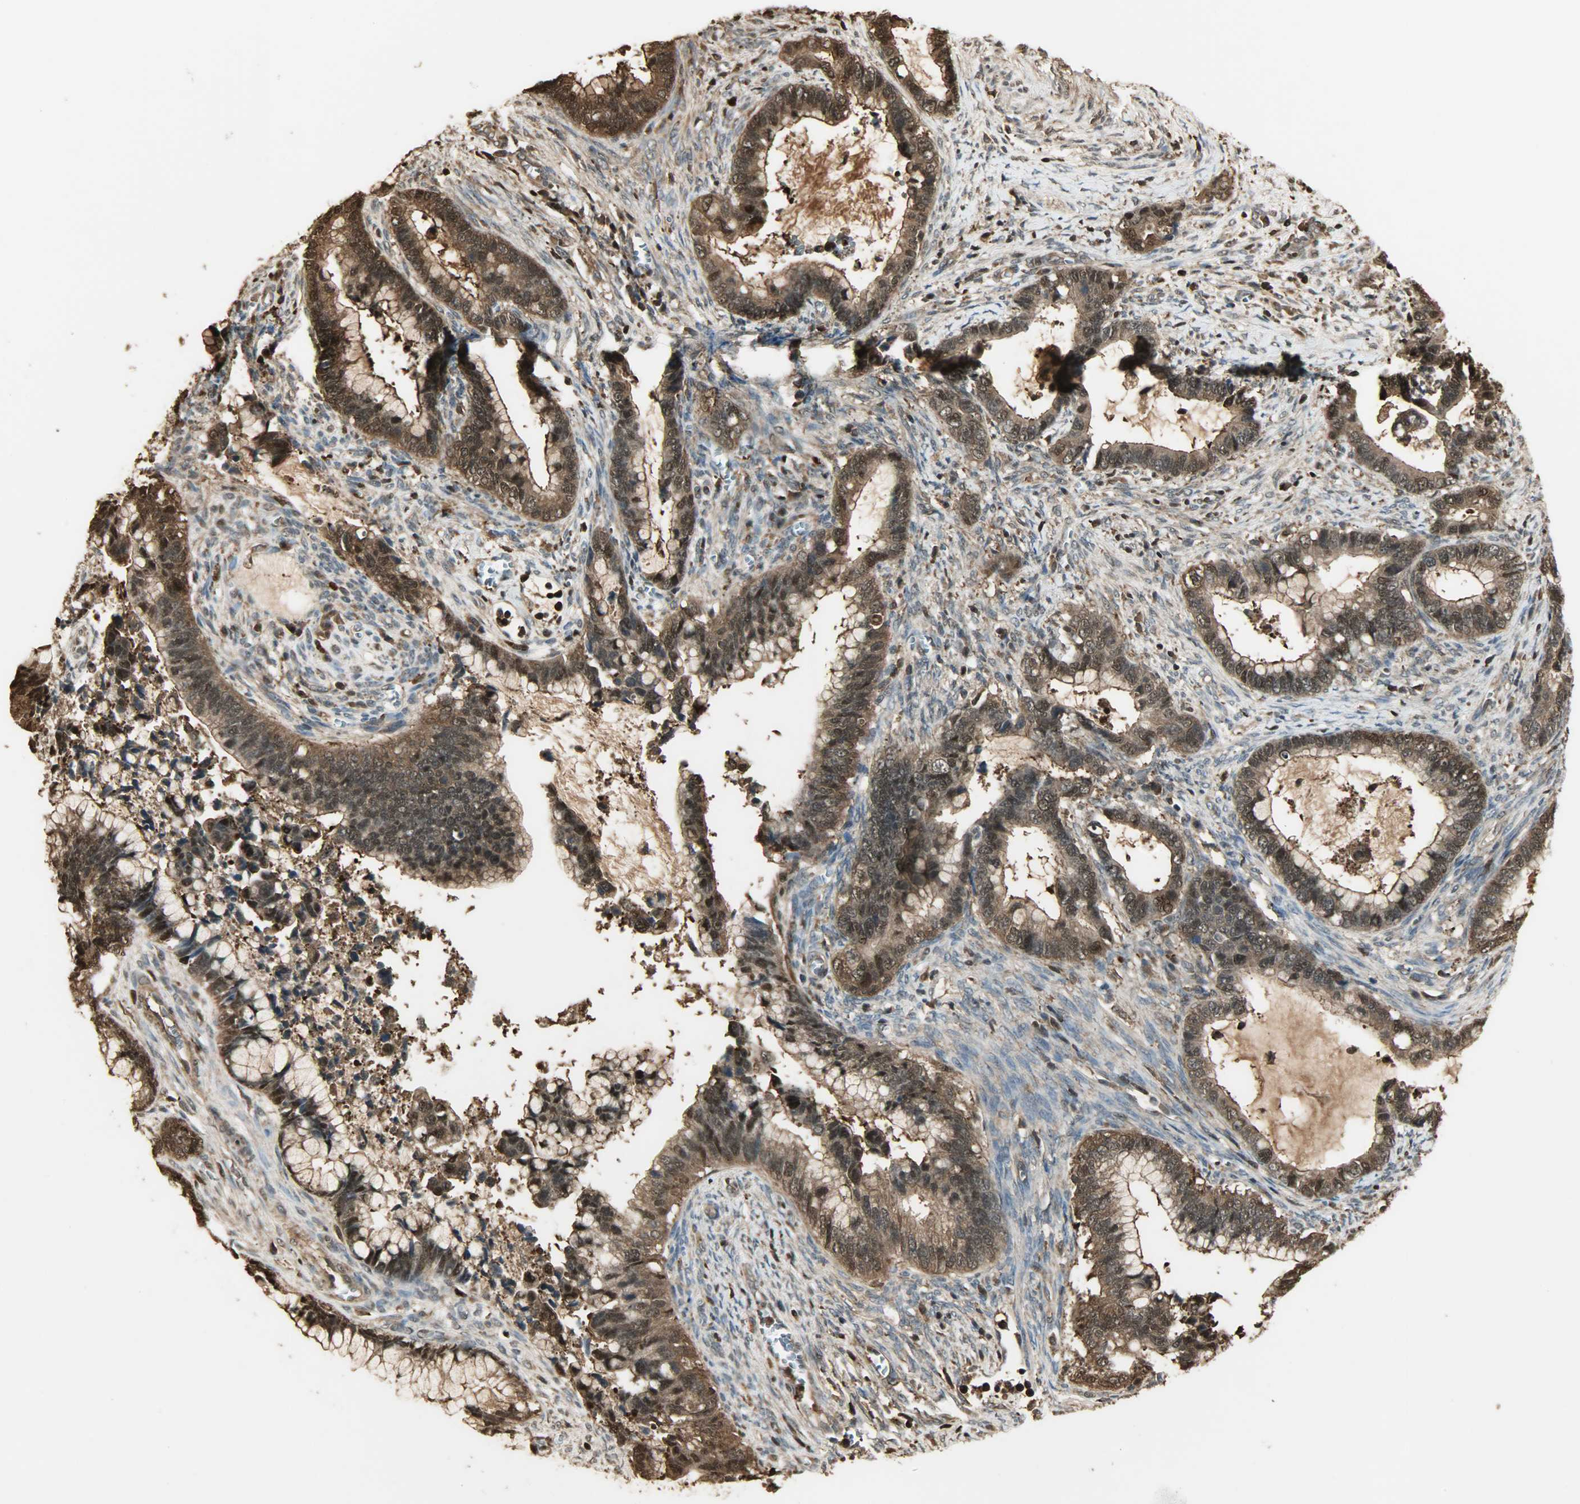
{"staining": {"intensity": "strong", "quantity": ">75%", "location": "cytoplasmic/membranous,nuclear"}, "tissue": "cervical cancer", "cell_type": "Tumor cells", "image_type": "cancer", "snomed": [{"axis": "morphology", "description": "Adenocarcinoma, NOS"}, {"axis": "topography", "description": "Cervix"}], "caption": "Protein expression by immunohistochemistry (IHC) reveals strong cytoplasmic/membranous and nuclear staining in approximately >75% of tumor cells in cervical cancer (adenocarcinoma). (brown staining indicates protein expression, while blue staining denotes nuclei).", "gene": "YWHAZ", "patient": {"sex": "female", "age": 44}}